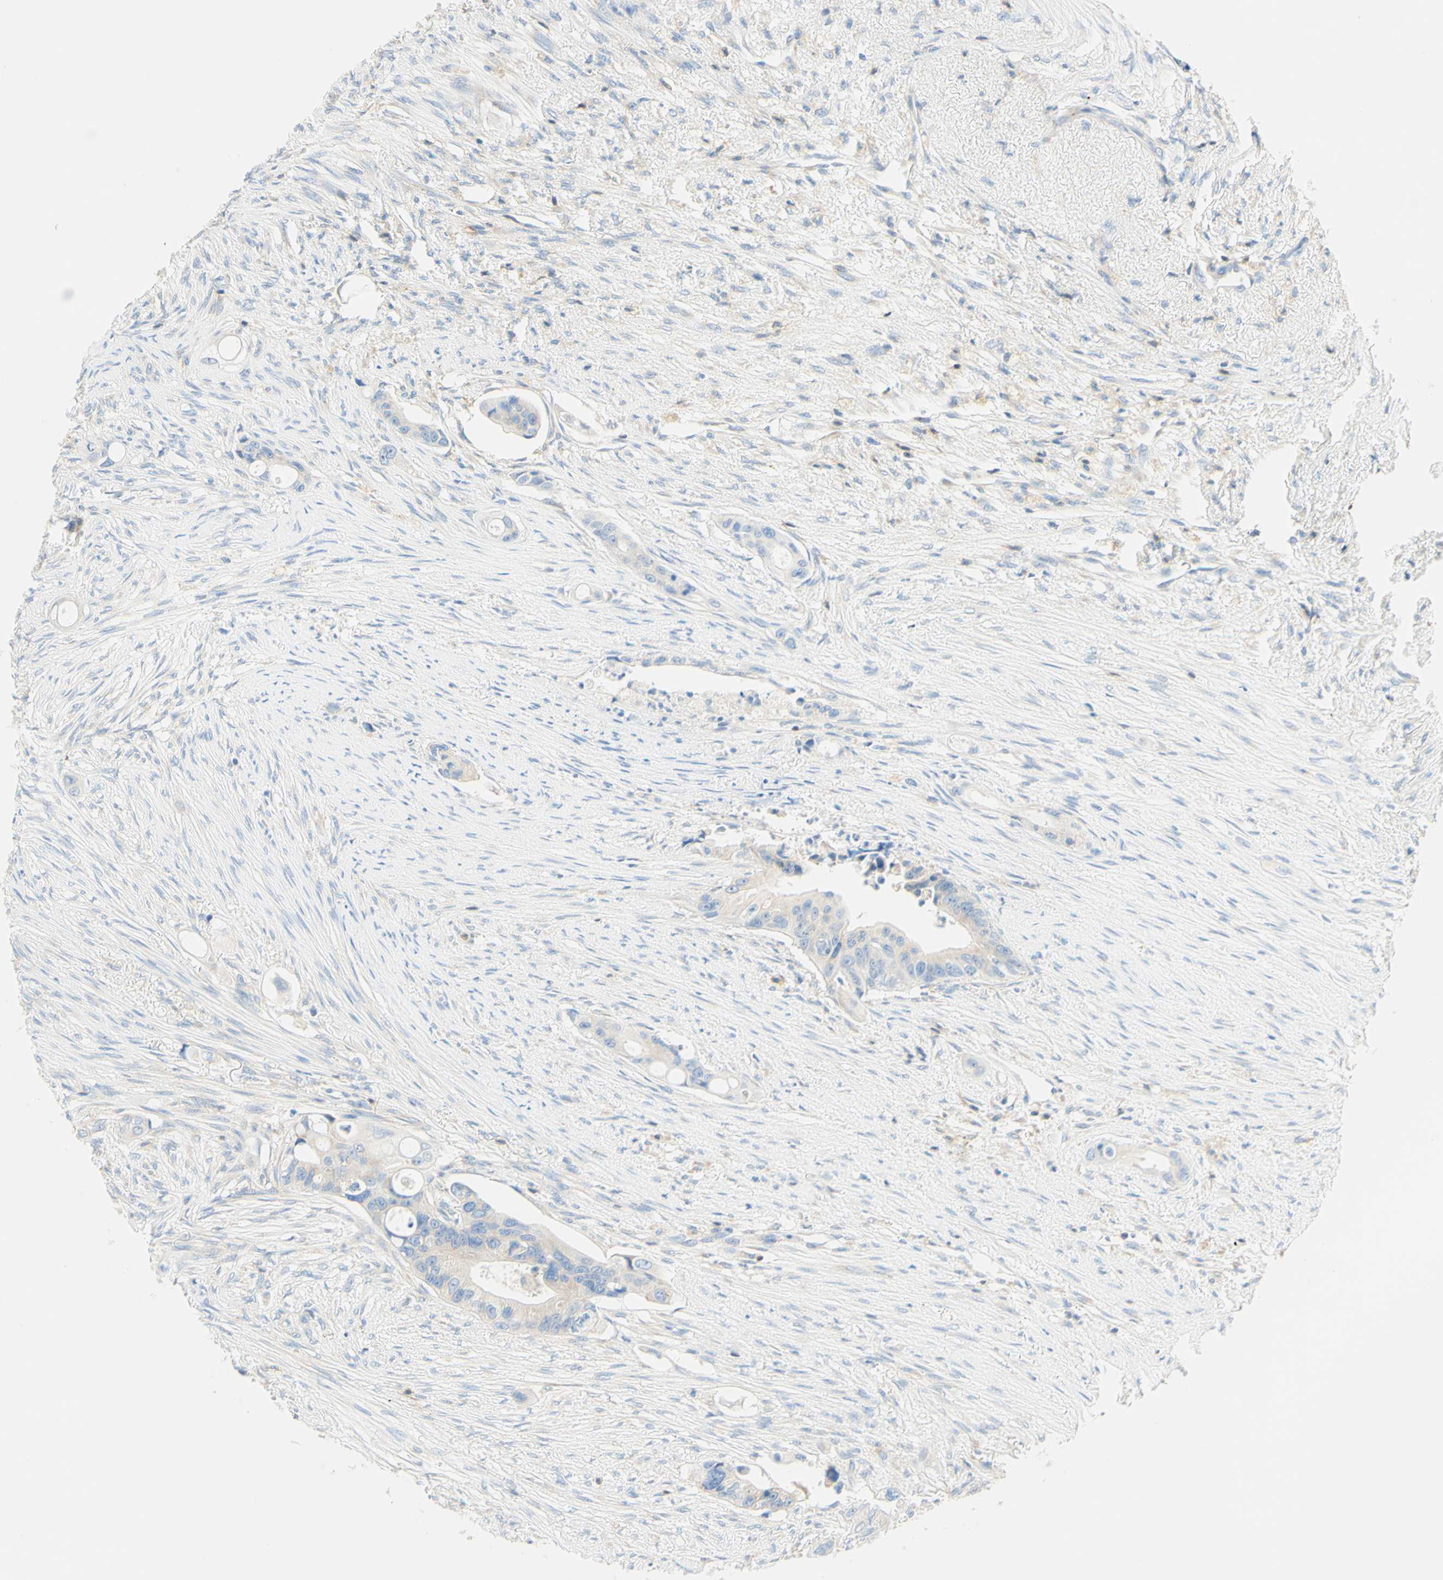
{"staining": {"intensity": "weak", "quantity": "<25%", "location": "cytoplasmic/membranous"}, "tissue": "colorectal cancer", "cell_type": "Tumor cells", "image_type": "cancer", "snomed": [{"axis": "morphology", "description": "Adenocarcinoma, NOS"}, {"axis": "topography", "description": "Colon"}], "caption": "IHC of human colorectal cancer shows no staining in tumor cells.", "gene": "LAT", "patient": {"sex": "female", "age": 57}}